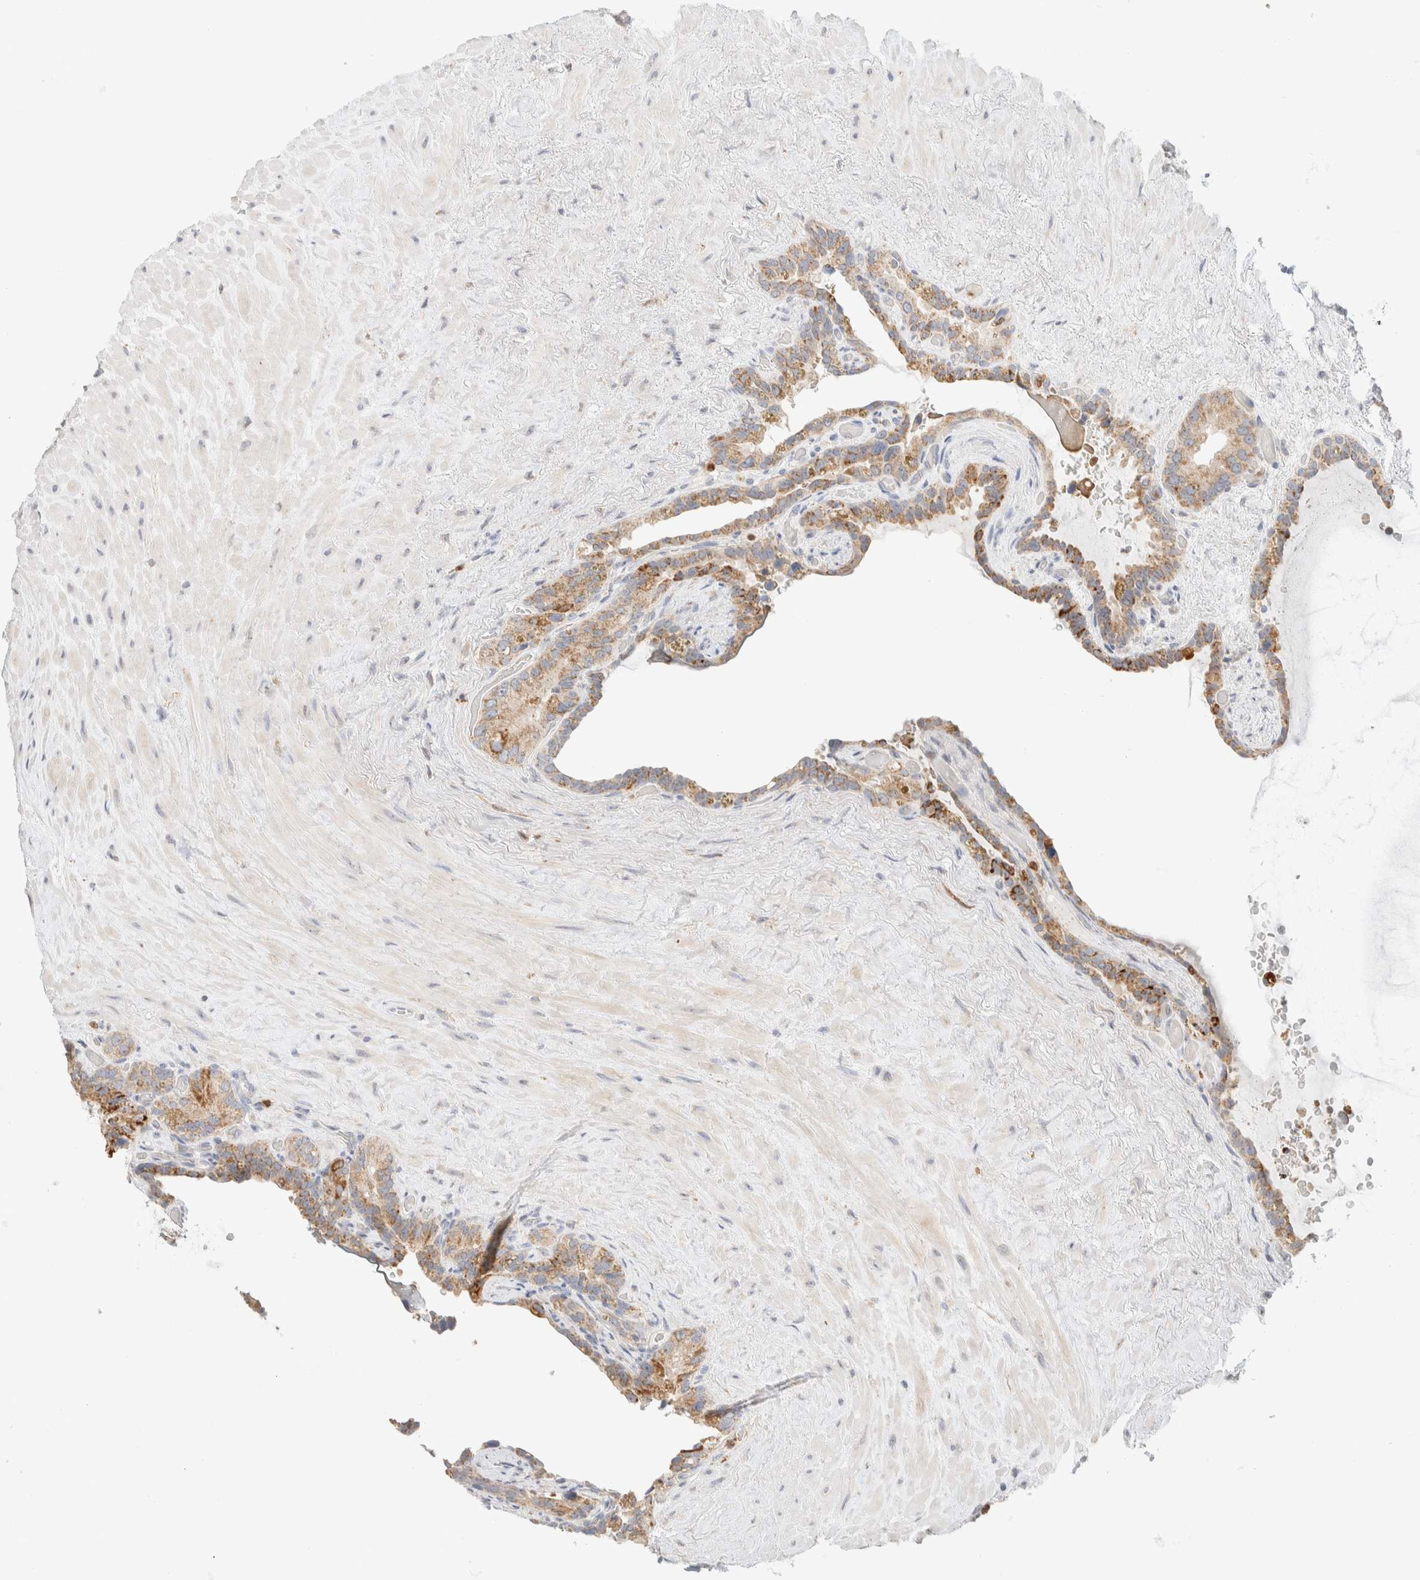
{"staining": {"intensity": "moderate", "quantity": ">75%", "location": "cytoplasmic/membranous"}, "tissue": "seminal vesicle", "cell_type": "Glandular cells", "image_type": "normal", "snomed": [{"axis": "morphology", "description": "Normal tissue, NOS"}, {"axis": "topography", "description": "Seminal veicle"}], "caption": "The histopathology image displays a brown stain indicating the presence of a protein in the cytoplasmic/membranous of glandular cells in seminal vesicle.", "gene": "HDHD3", "patient": {"sex": "male", "age": 80}}